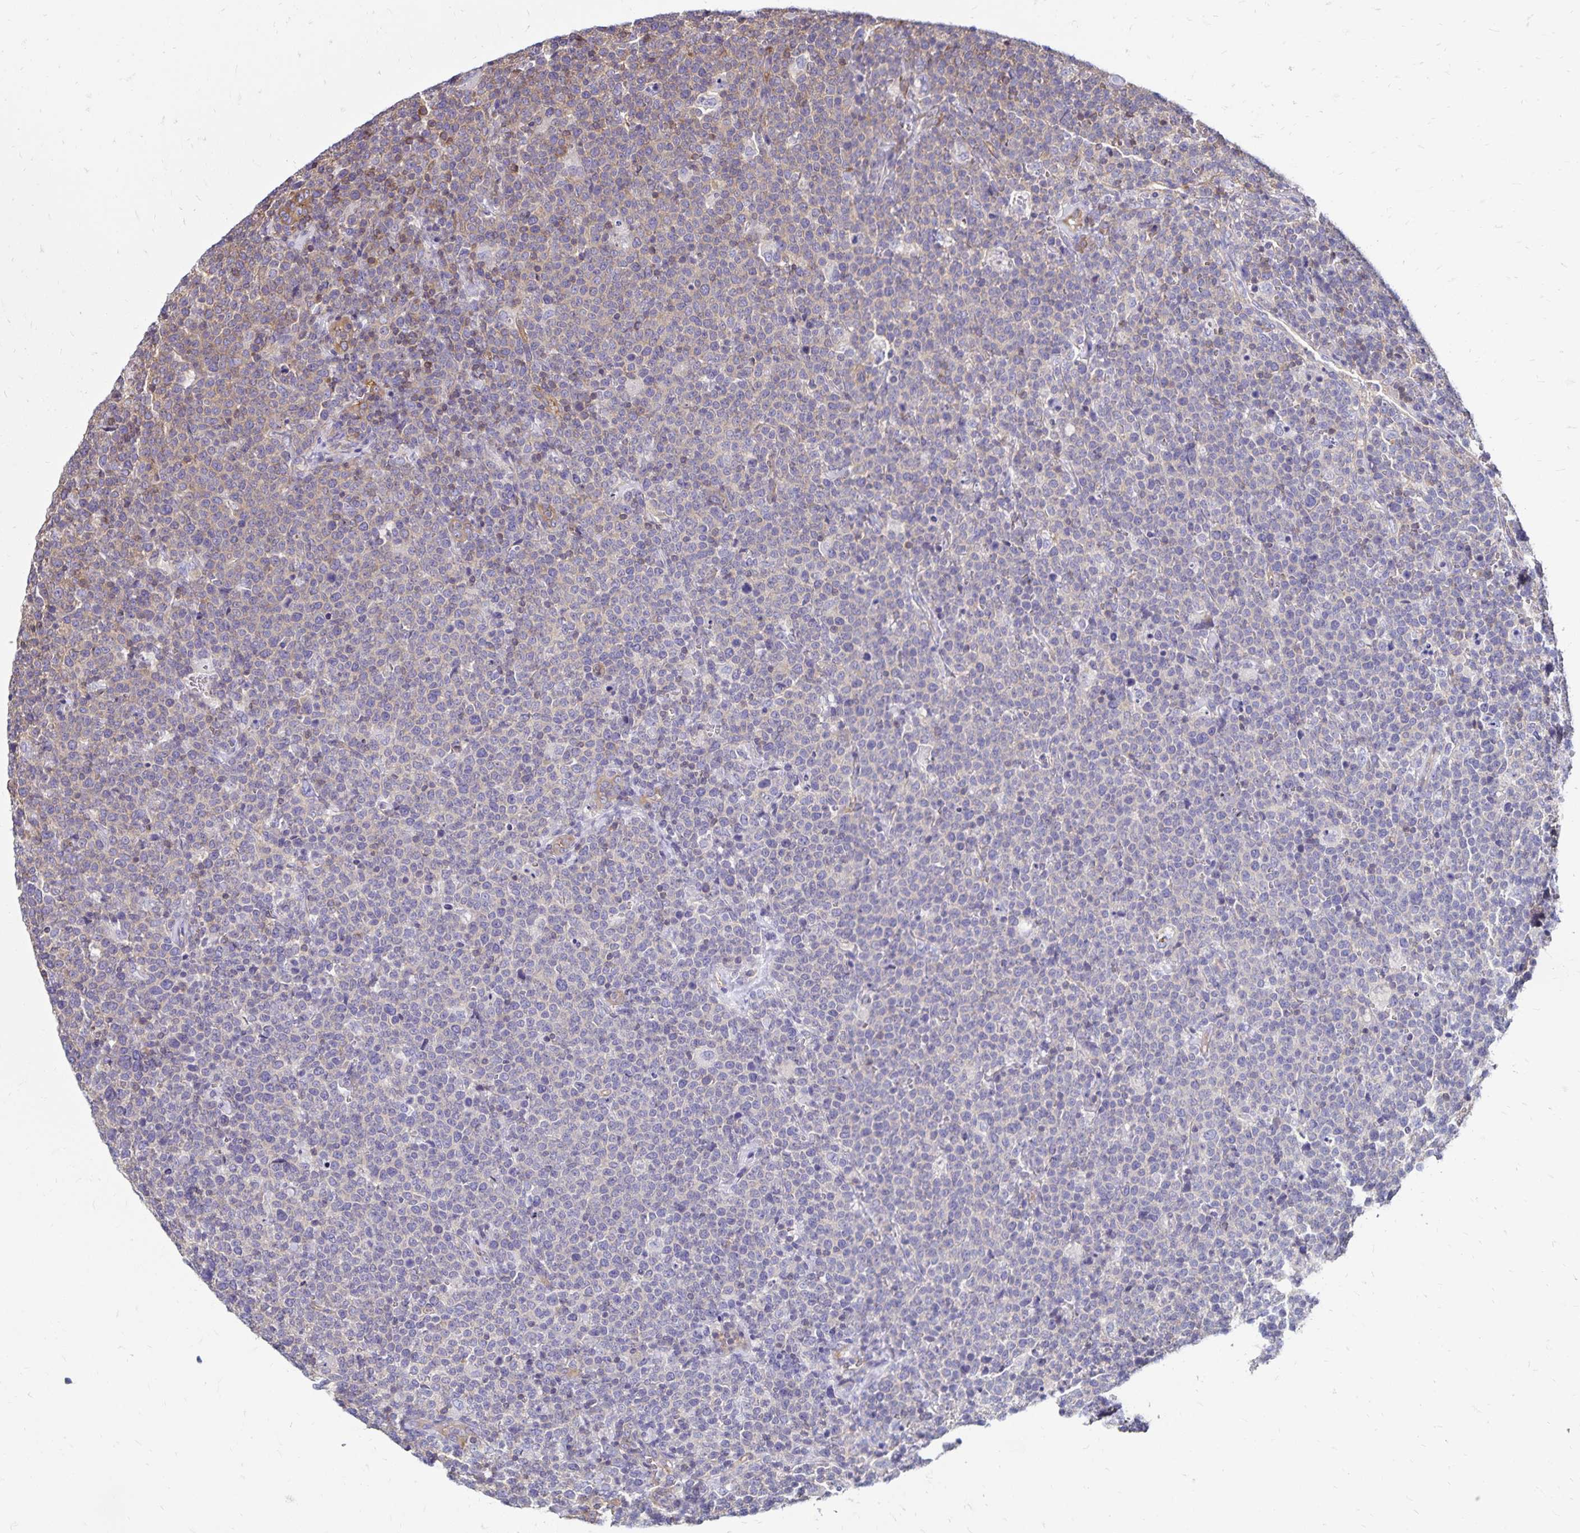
{"staining": {"intensity": "negative", "quantity": "none", "location": "none"}, "tissue": "lymphoma", "cell_type": "Tumor cells", "image_type": "cancer", "snomed": [{"axis": "morphology", "description": "Malignant lymphoma, non-Hodgkin's type, High grade"}, {"axis": "topography", "description": "Lymph node"}], "caption": "This is a histopathology image of immunohistochemistry (IHC) staining of lymphoma, which shows no positivity in tumor cells.", "gene": "RPRML", "patient": {"sex": "male", "age": 61}}